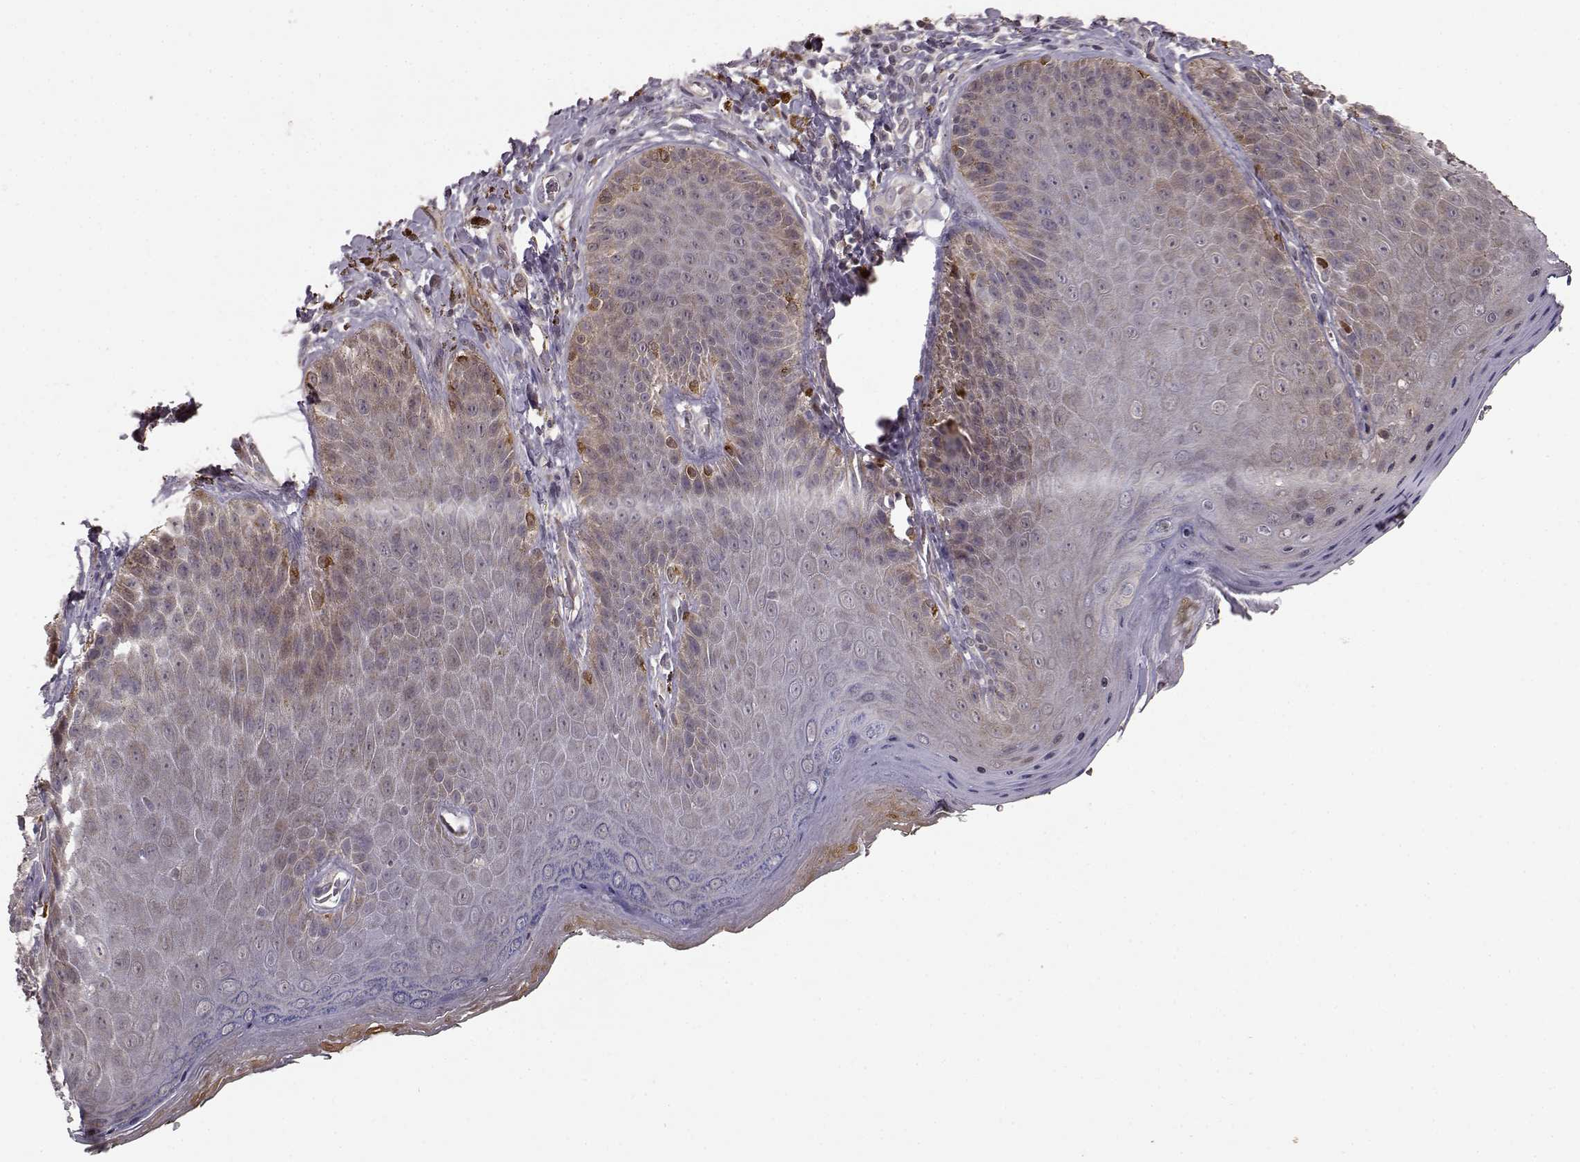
{"staining": {"intensity": "weak", "quantity": "<25%", "location": "cytoplasmic/membranous"}, "tissue": "skin", "cell_type": "Epidermal cells", "image_type": "normal", "snomed": [{"axis": "morphology", "description": "Normal tissue, NOS"}, {"axis": "topography", "description": "Anal"}], "caption": "The immunohistochemistry (IHC) histopathology image has no significant staining in epidermal cells of skin.", "gene": "BACH2", "patient": {"sex": "male", "age": 53}}